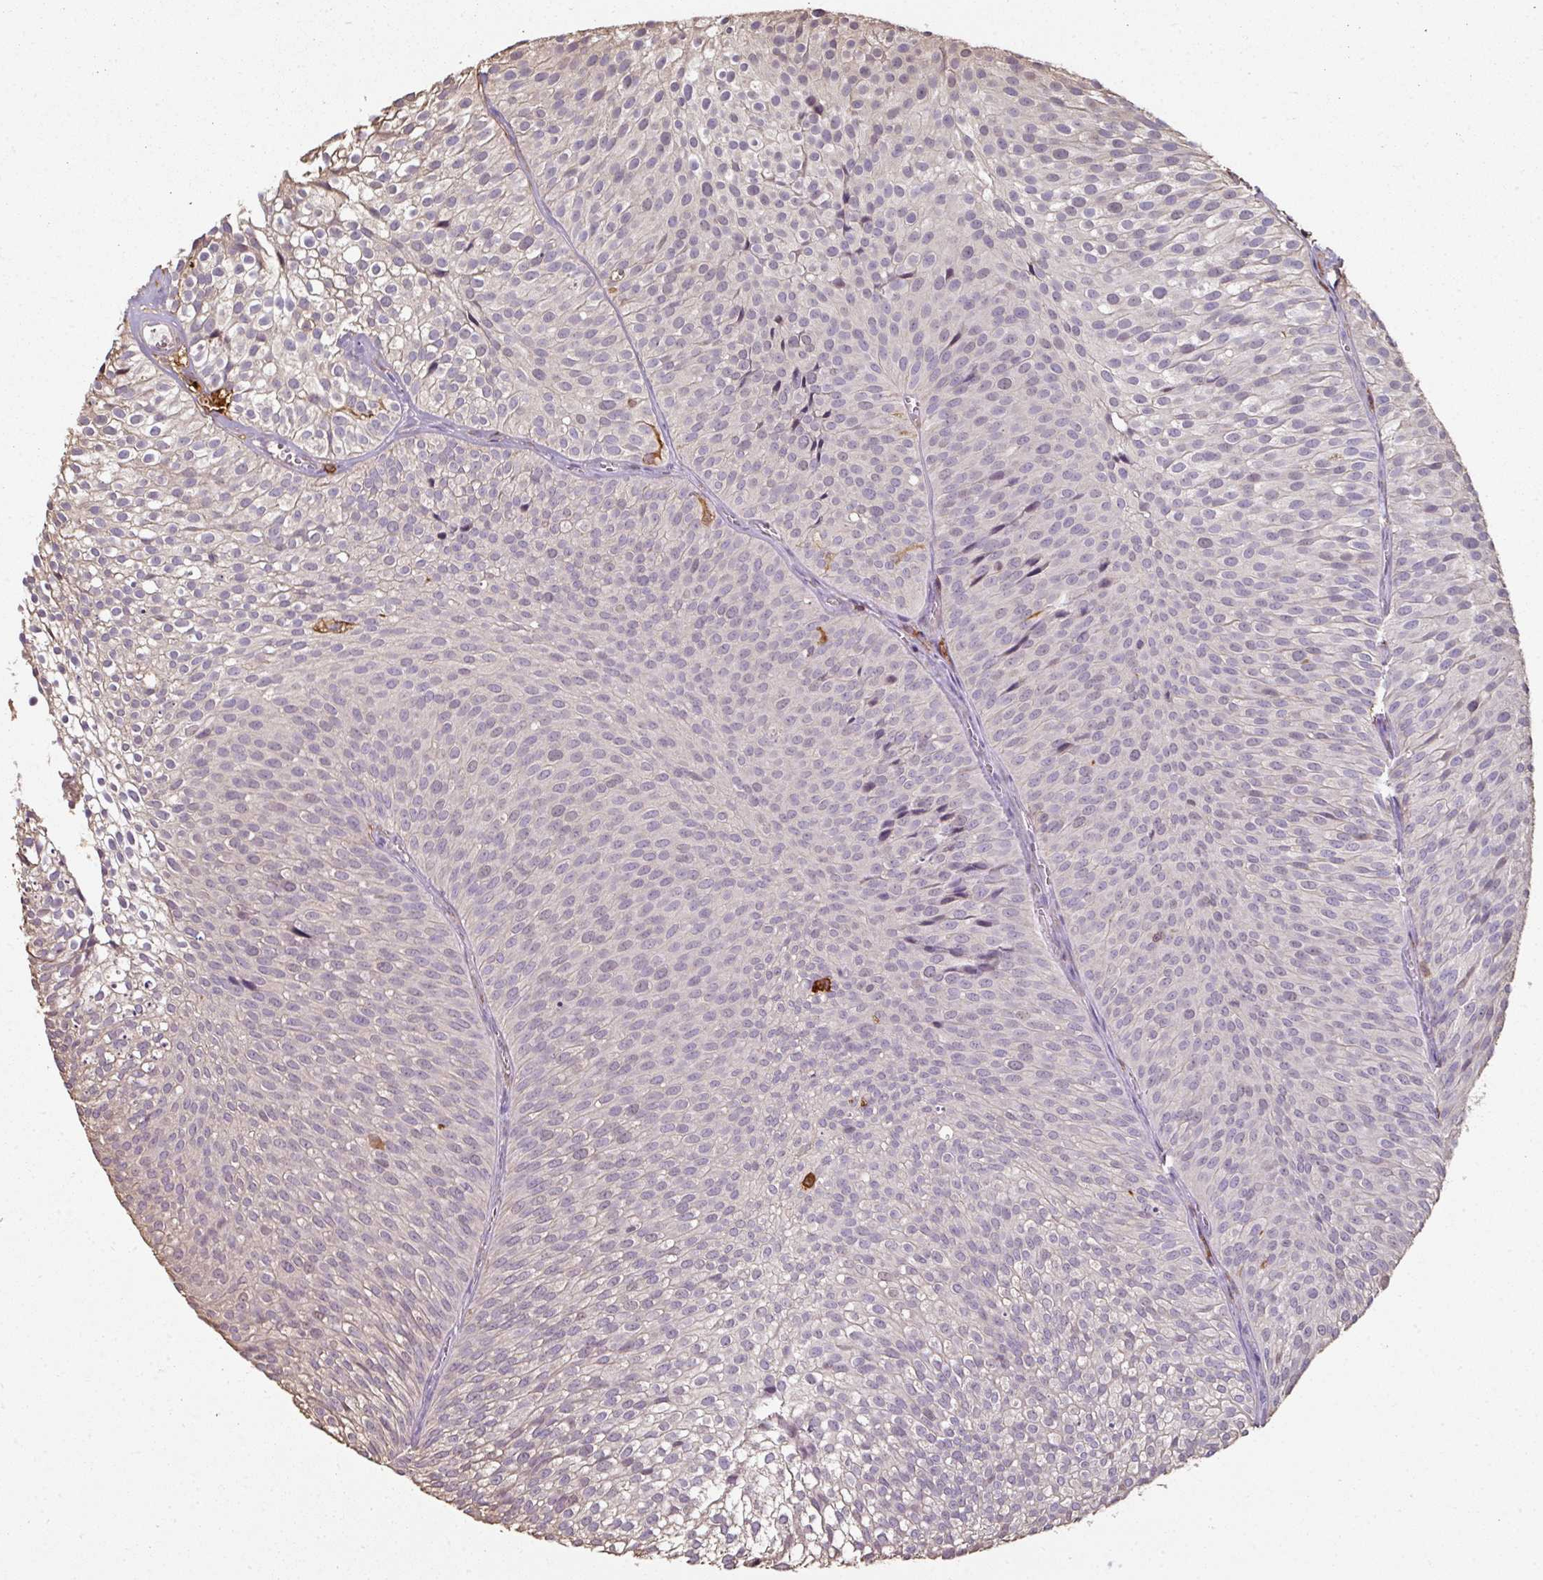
{"staining": {"intensity": "negative", "quantity": "none", "location": "none"}, "tissue": "urothelial cancer", "cell_type": "Tumor cells", "image_type": "cancer", "snomed": [{"axis": "morphology", "description": "Urothelial carcinoma, Low grade"}, {"axis": "topography", "description": "Urinary bladder"}], "caption": "This is an immunohistochemistry (IHC) micrograph of human urothelial carcinoma (low-grade). There is no expression in tumor cells.", "gene": "OLFML2B", "patient": {"sex": "male", "age": 91}}